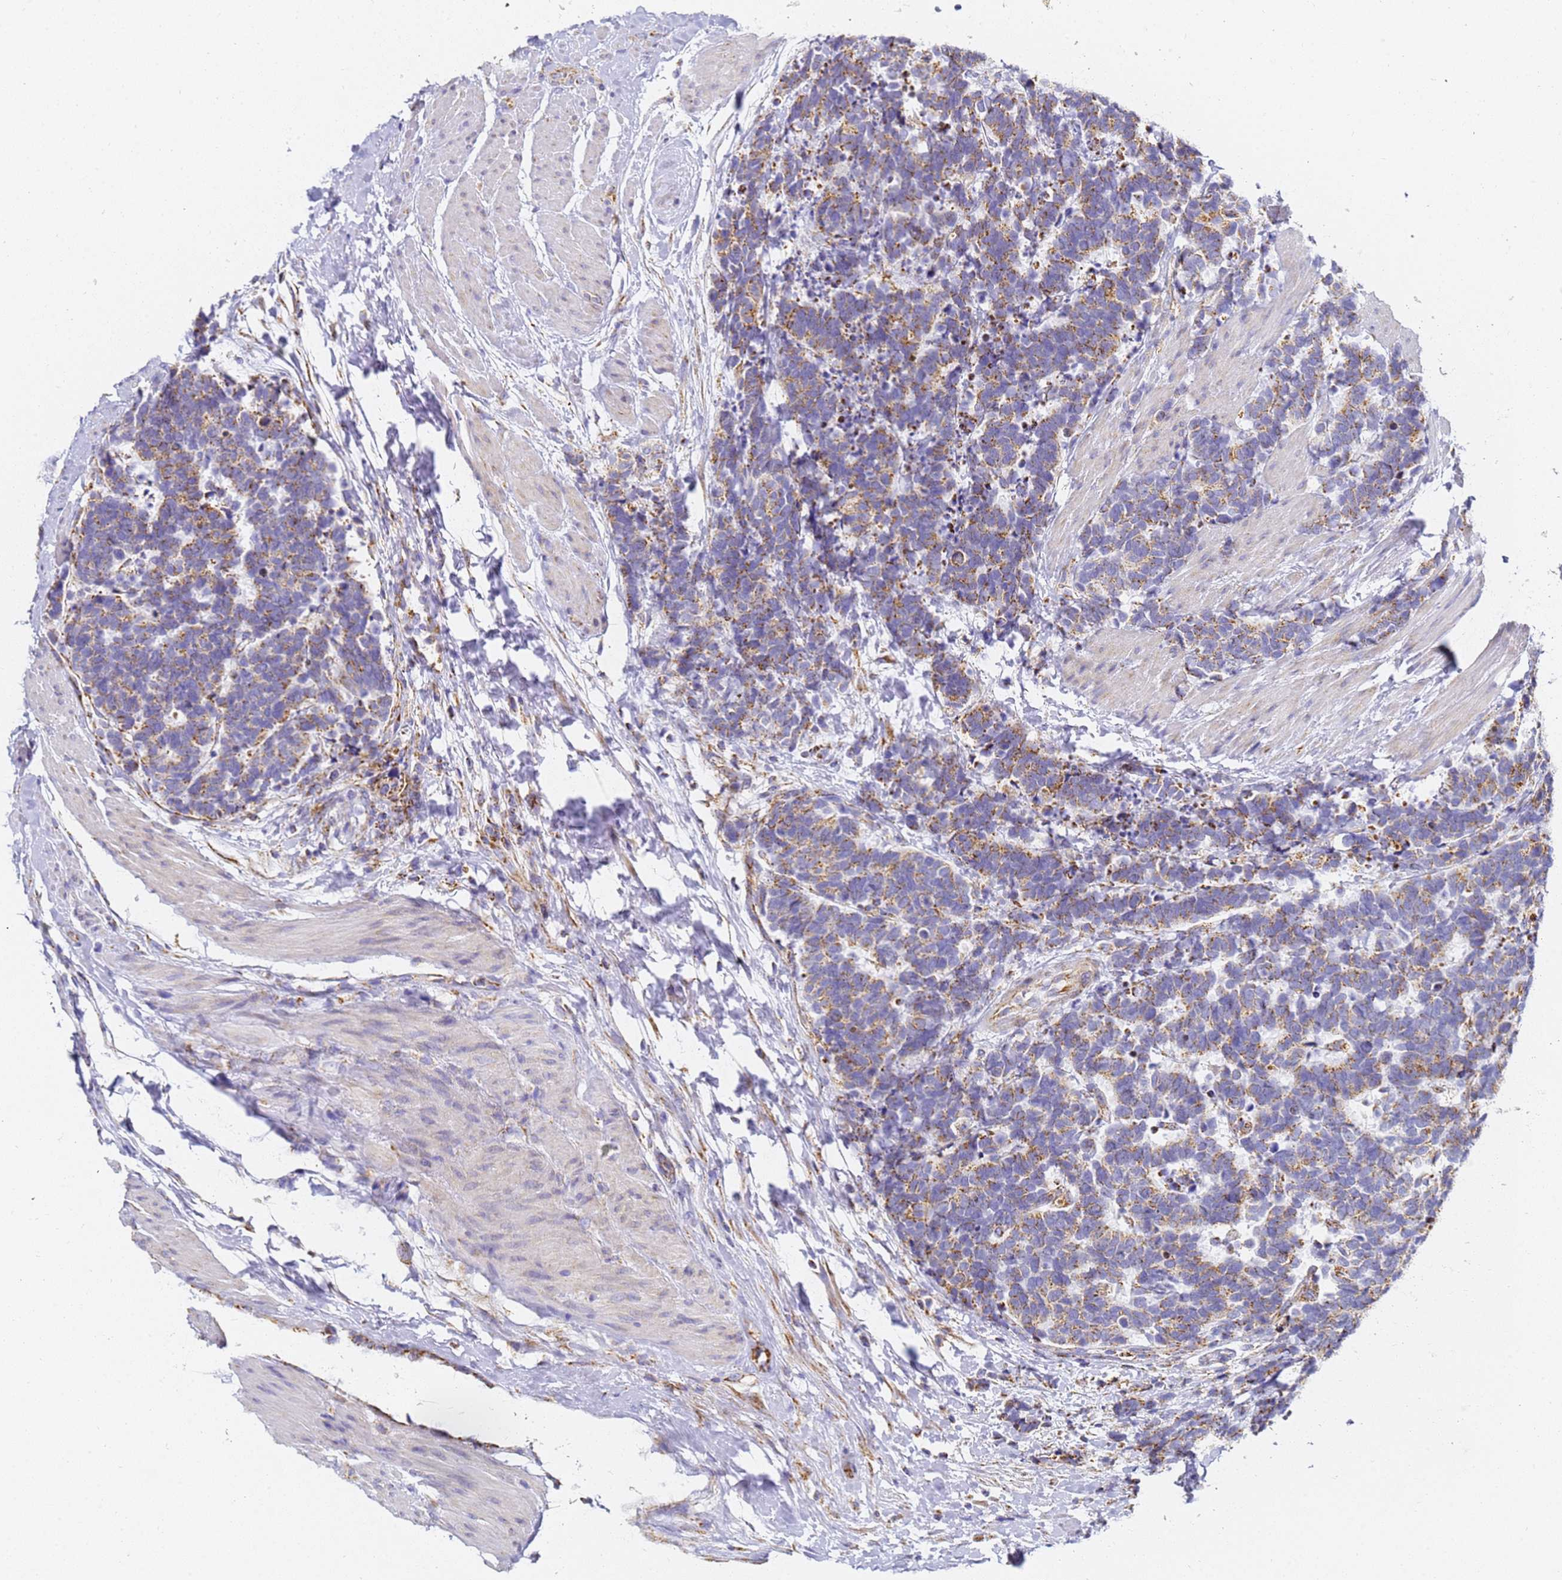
{"staining": {"intensity": "moderate", "quantity": ">75%", "location": "cytoplasmic/membranous"}, "tissue": "carcinoid", "cell_type": "Tumor cells", "image_type": "cancer", "snomed": [{"axis": "morphology", "description": "Carcinoma, NOS"}, {"axis": "morphology", "description": "Carcinoid, malignant, NOS"}, {"axis": "topography", "description": "Prostate"}], "caption": "The immunohistochemical stain highlights moderate cytoplasmic/membranous staining in tumor cells of carcinoid tissue. (brown staining indicates protein expression, while blue staining denotes nuclei).", "gene": "CNIH4", "patient": {"sex": "male", "age": 57}}